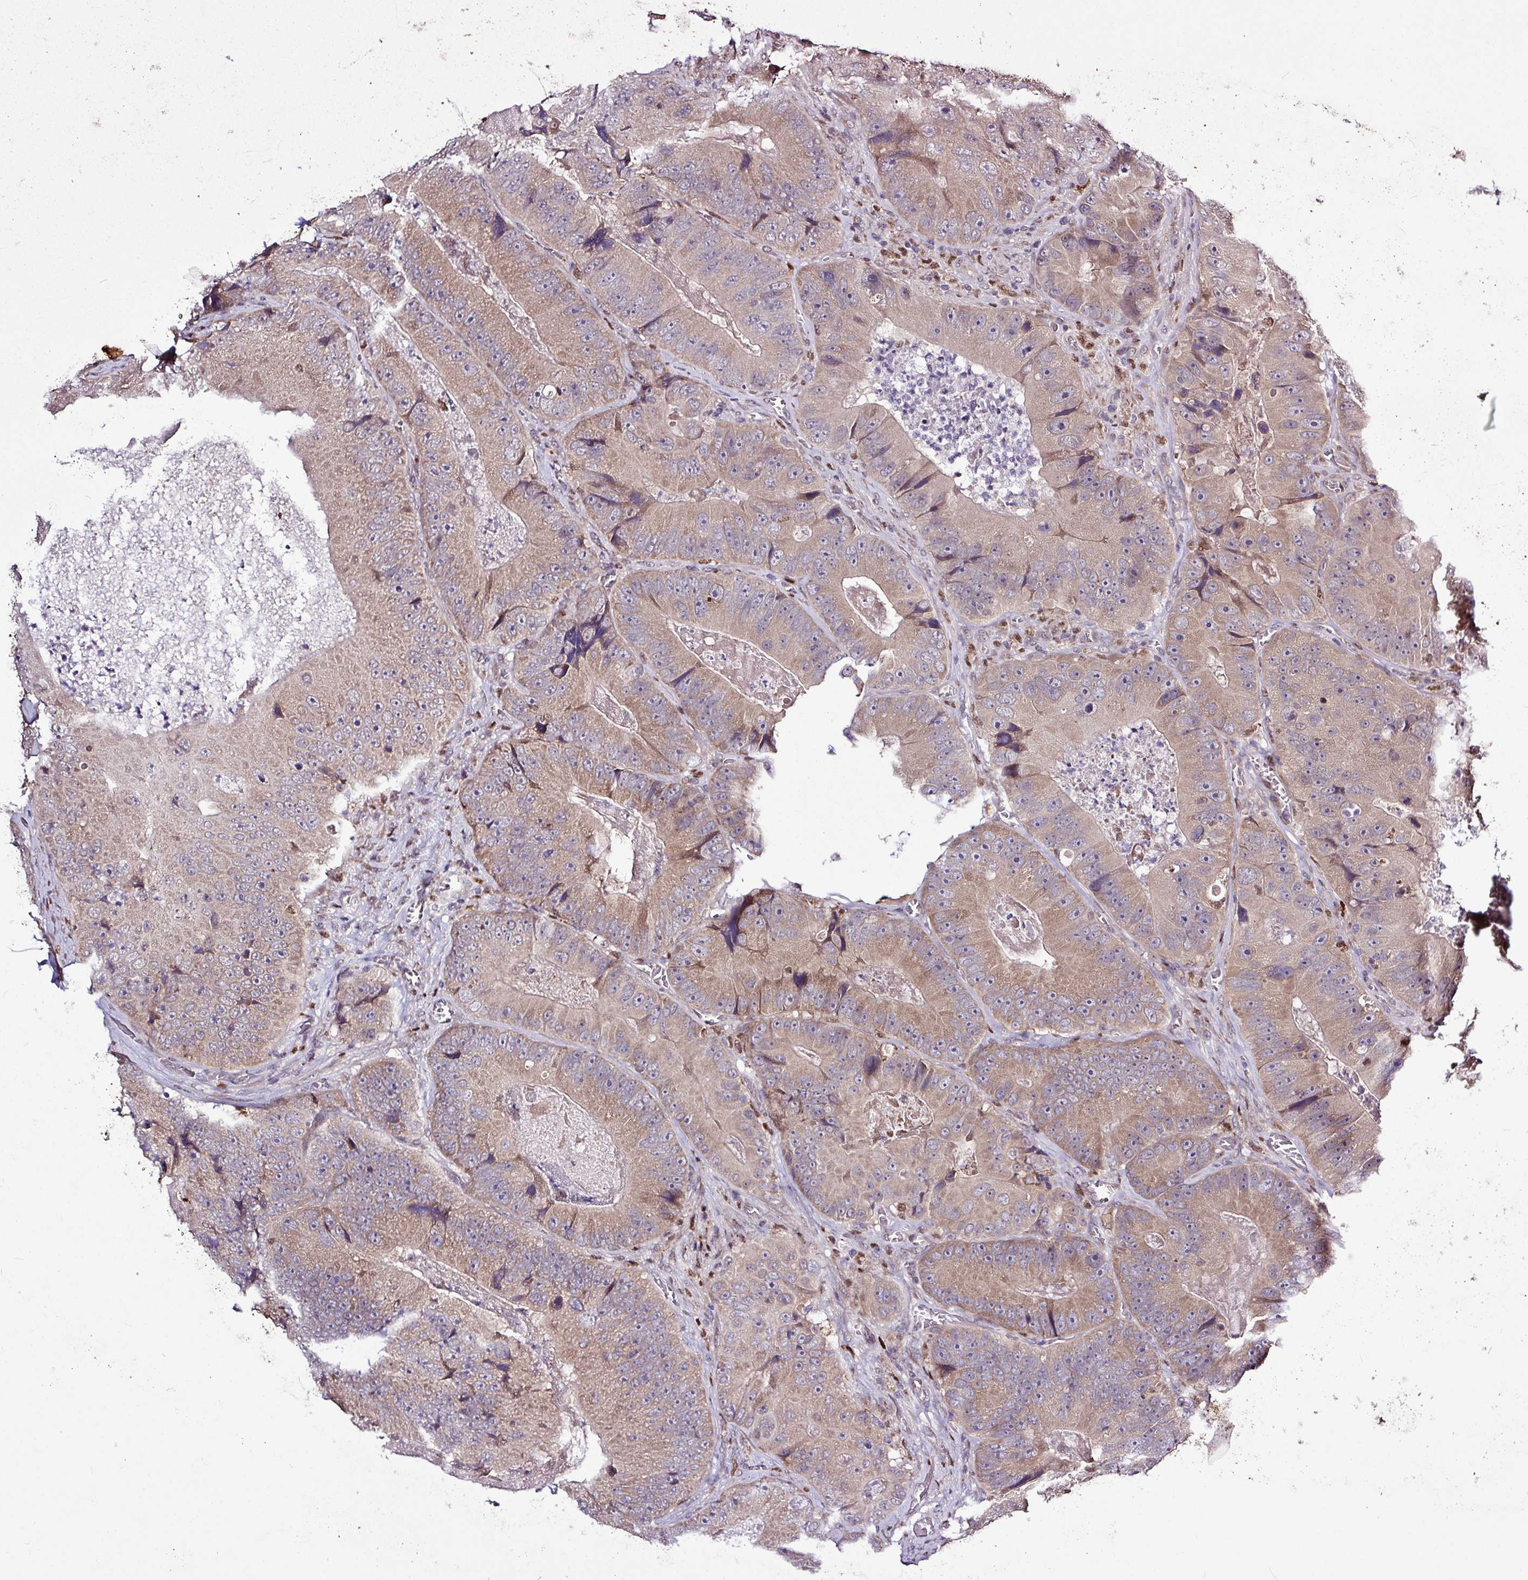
{"staining": {"intensity": "moderate", "quantity": ">75%", "location": "cytoplasmic/membranous"}, "tissue": "colorectal cancer", "cell_type": "Tumor cells", "image_type": "cancer", "snomed": [{"axis": "morphology", "description": "Adenocarcinoma, NOS"}, {"axis": "topography", "description": "Colon"}], "caption": "A histopathology image showing moderate cytoplasmic/membranous expression in about >75% of tumor cells in colorectal cancer (adenocarcinoma), as visualized by brown immunohistochemical staining.", "gene": "SKIC2", "patient": {"sex": "female", "age": 86}}